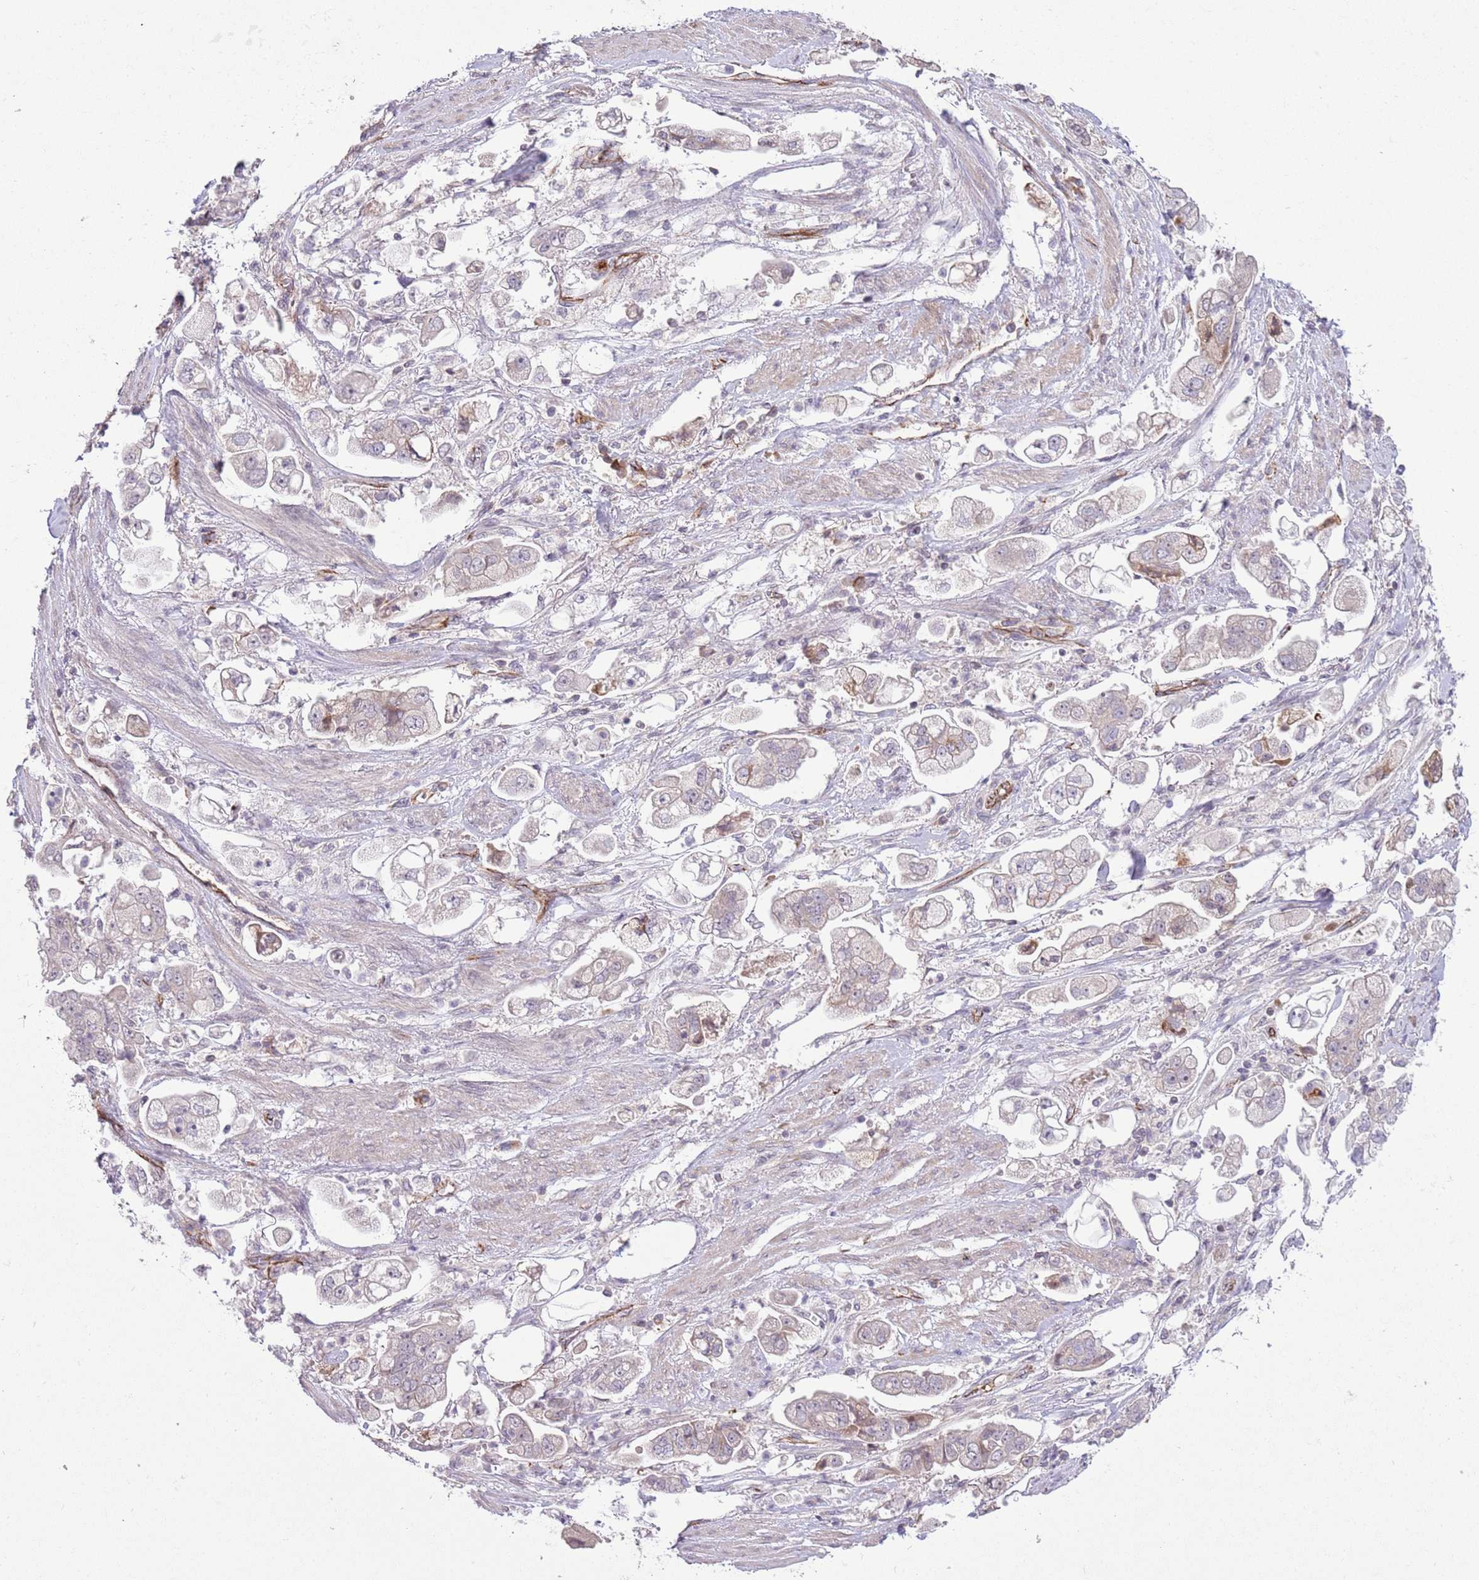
{"staining": {"intensity": "negative", "quantity": "none", "location": "none"}, "tissue": "stomach cancer", "cell_type": "Tumor cells", "image_type": "cancer", "snomed": [{"axis": "morphology", "description": "Adenocarcinoma, NOS"}, {"axis": "topography", "description": "Stomach"}], "caption": "Stomach cancer (adenocarcinoma) was stained to show a protein in brown. There is no significant positivity in tumor cells.", "gene": "DPP10", "patient": {"sex": "male", "age": 62}}